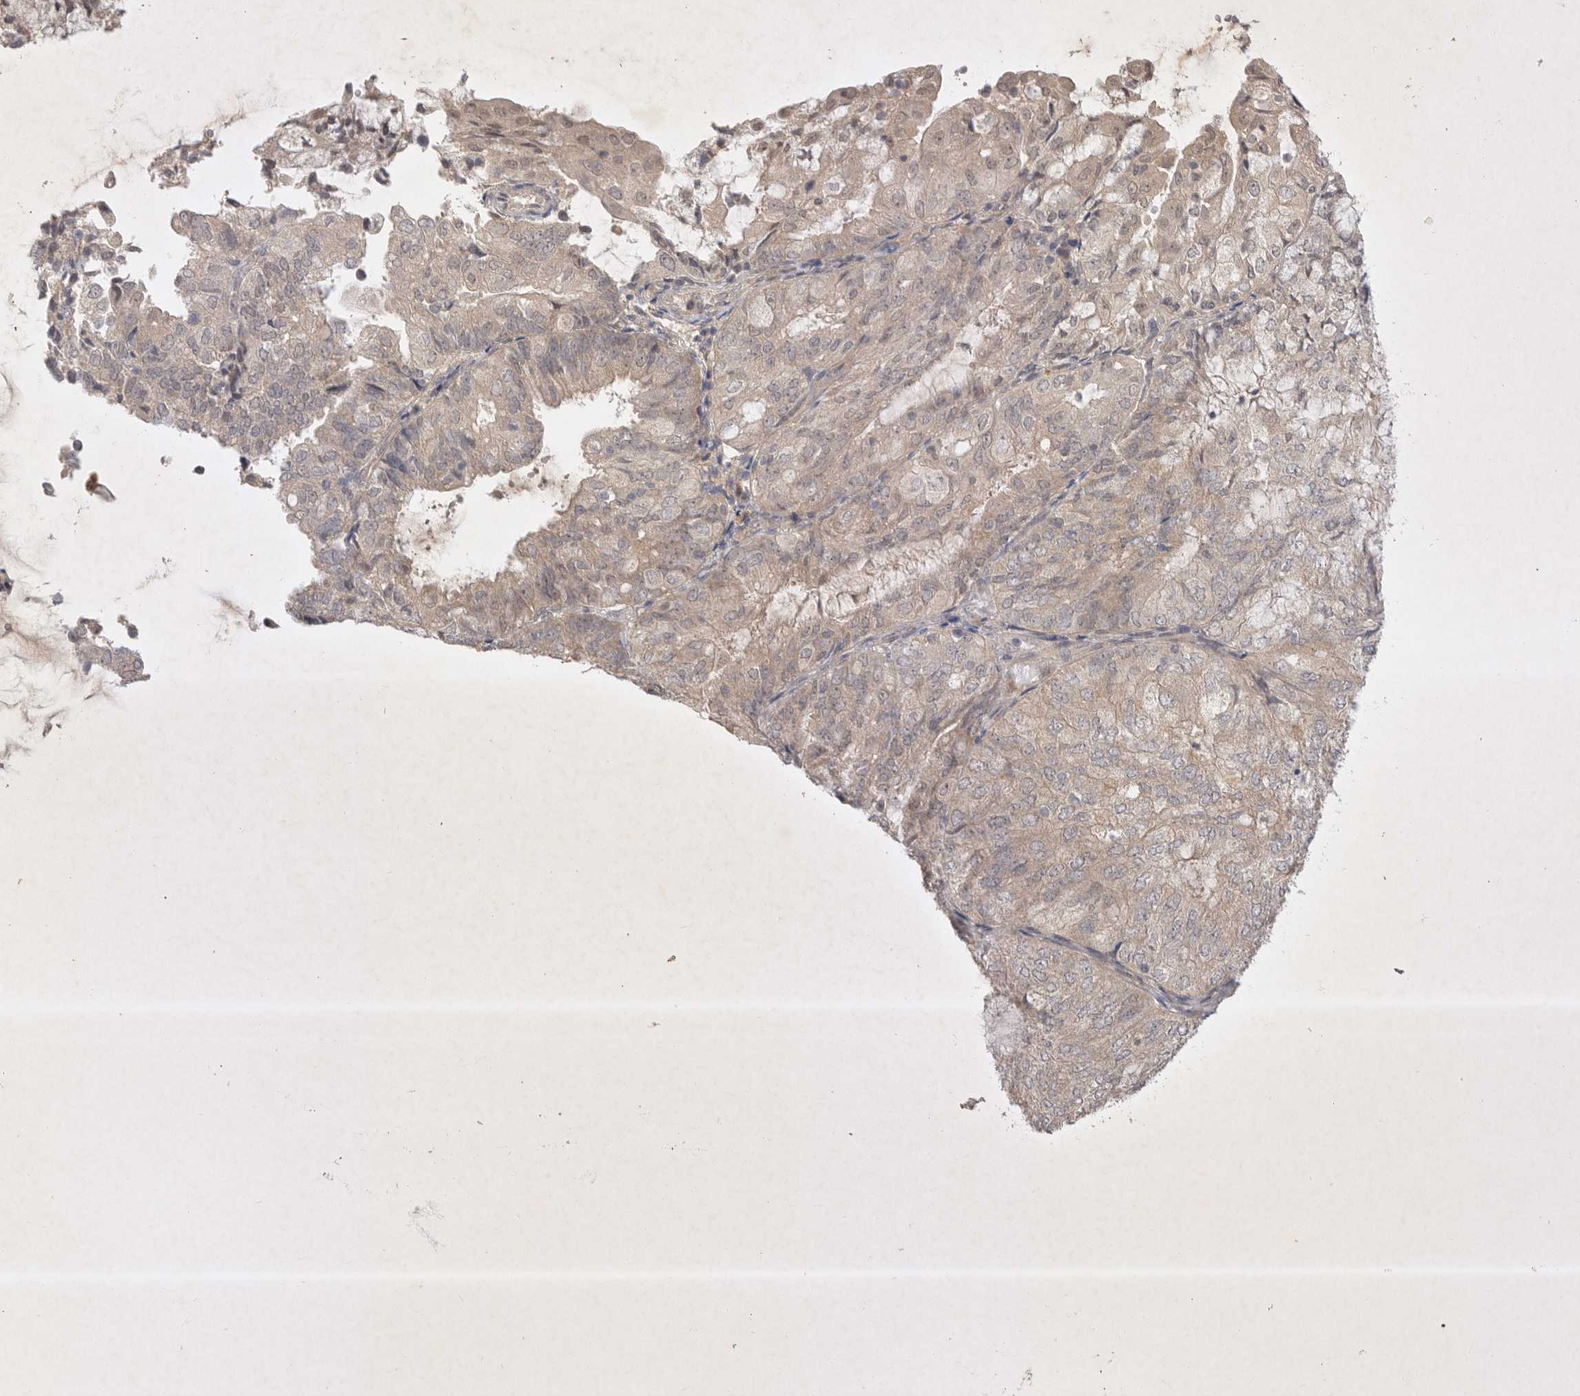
{"staining": {"intensity": "weak", "quantity": "25%-75%", "location": "cytoplasmic/membranous"}, "tissue": "endometrial cancer", "cell_type": "Tumor cells", "image_type": "cancer", "snomed": [{"axis": "morphology", "description": "Adenocarcinoma, NOS"}, {"axis": "topography", "description": "Endometrium"}], "caption": "Immunohistochemistry micrograph of neoplastic tissue: endometrial cancer stained using IHC shows low levels of weak protein expression localized specifically in the cytoplasmic/membranous of tumor cells, appearing as a cytoplasmic/membranous brown color.", "gene": "PTPDC1", "patient": {"sex": "female", "age": 81}}